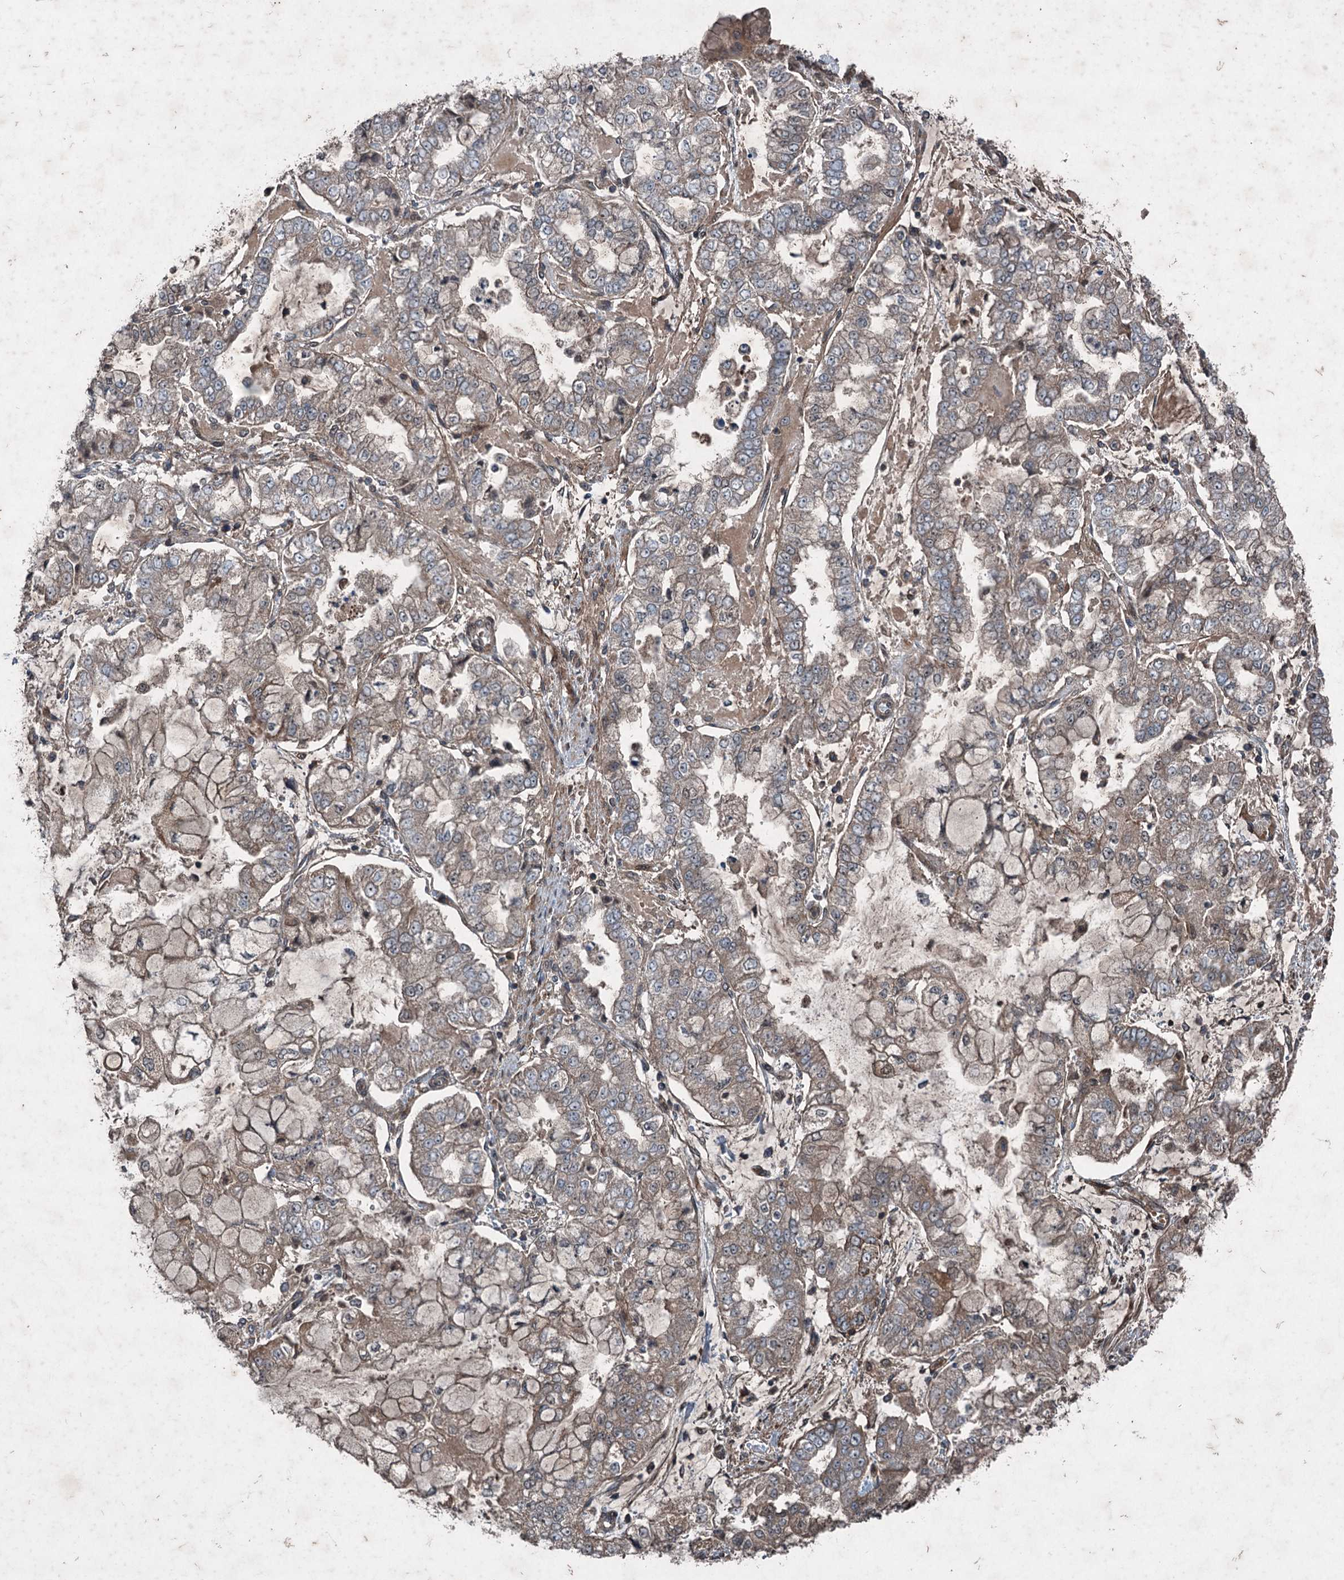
{"staining": {"intensity": "weak", "quantity": "25%-75%", "location": "cytoplasmic/membranous"}, "tissue": "stomach cancer", "cell_type": "Tumor cells", "image_type": "cancer", "snomed": [{"axis": "morphology", "description": "Adenocarcinoma, NOS"}, {"axis": "topography", "description": "Stomach"}], "caption": "Tumor cells display low levels of weak cytoplasmic/membranous positivity in approximately 25%-75% of cells in human stomach adenocarcinoma.", "gene": "ALAS1", "patient": {"sex": "male", "age": 76}}